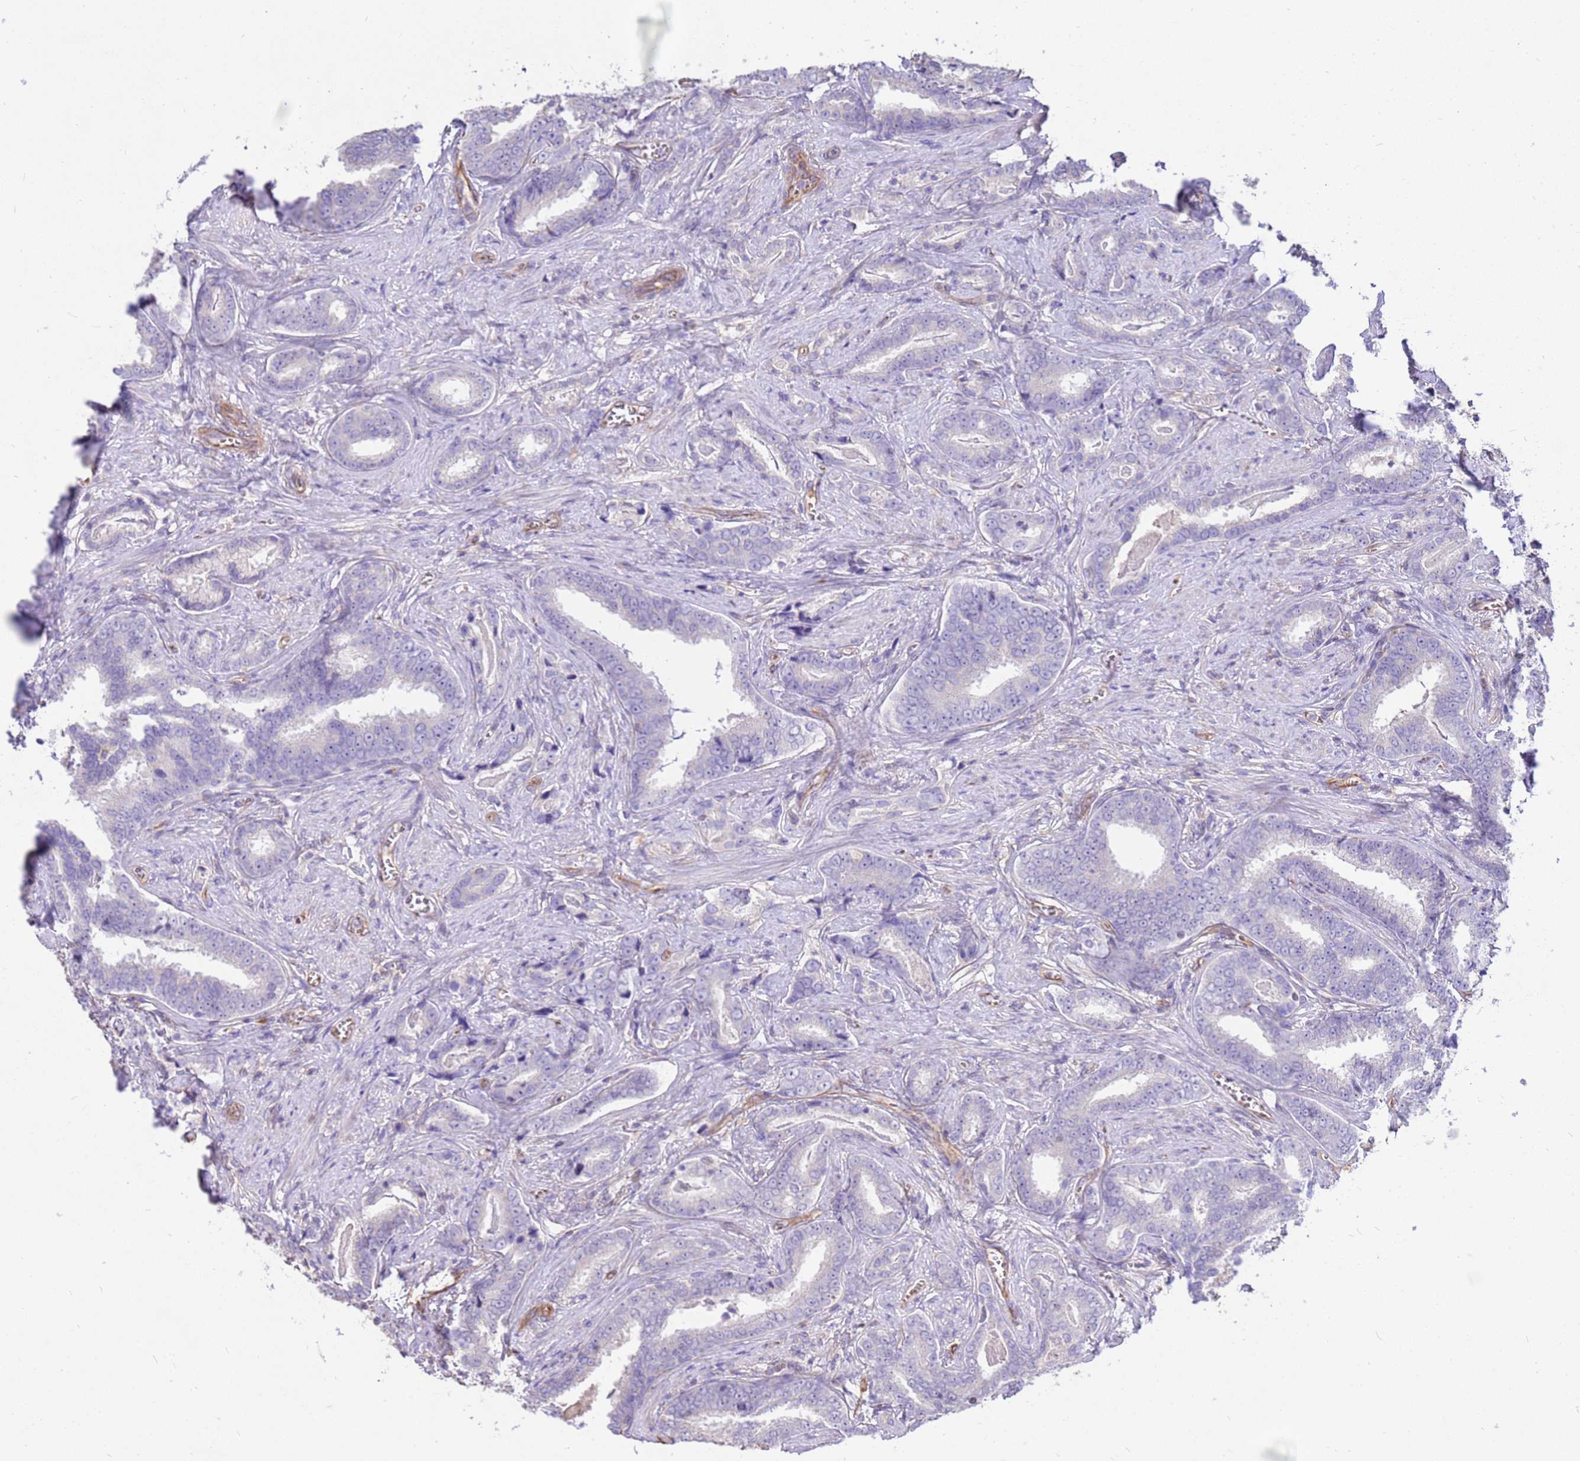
{"staining": {"intensity": "negative", "quantity": "none", "location": "none"}, "tissue": "prostate cancer", "cell_type": "Tumor cells", "image_type": "cancer", "snomed": [{"axis": "morphology", "description": "Adenocarcinoma, High grade"}, {"axis": "topography", "description": "Prostate"}], "caption": "High magnification brightfield microscopy of prostate cancer stained with DAB (3,3'-diaminobenzidine) (brown) and counterstained with hematoxylin (blue): tumor cells show no significant staining.", "gene": "TCEAL3", "patient": {"sex": "male", "age": 67}}